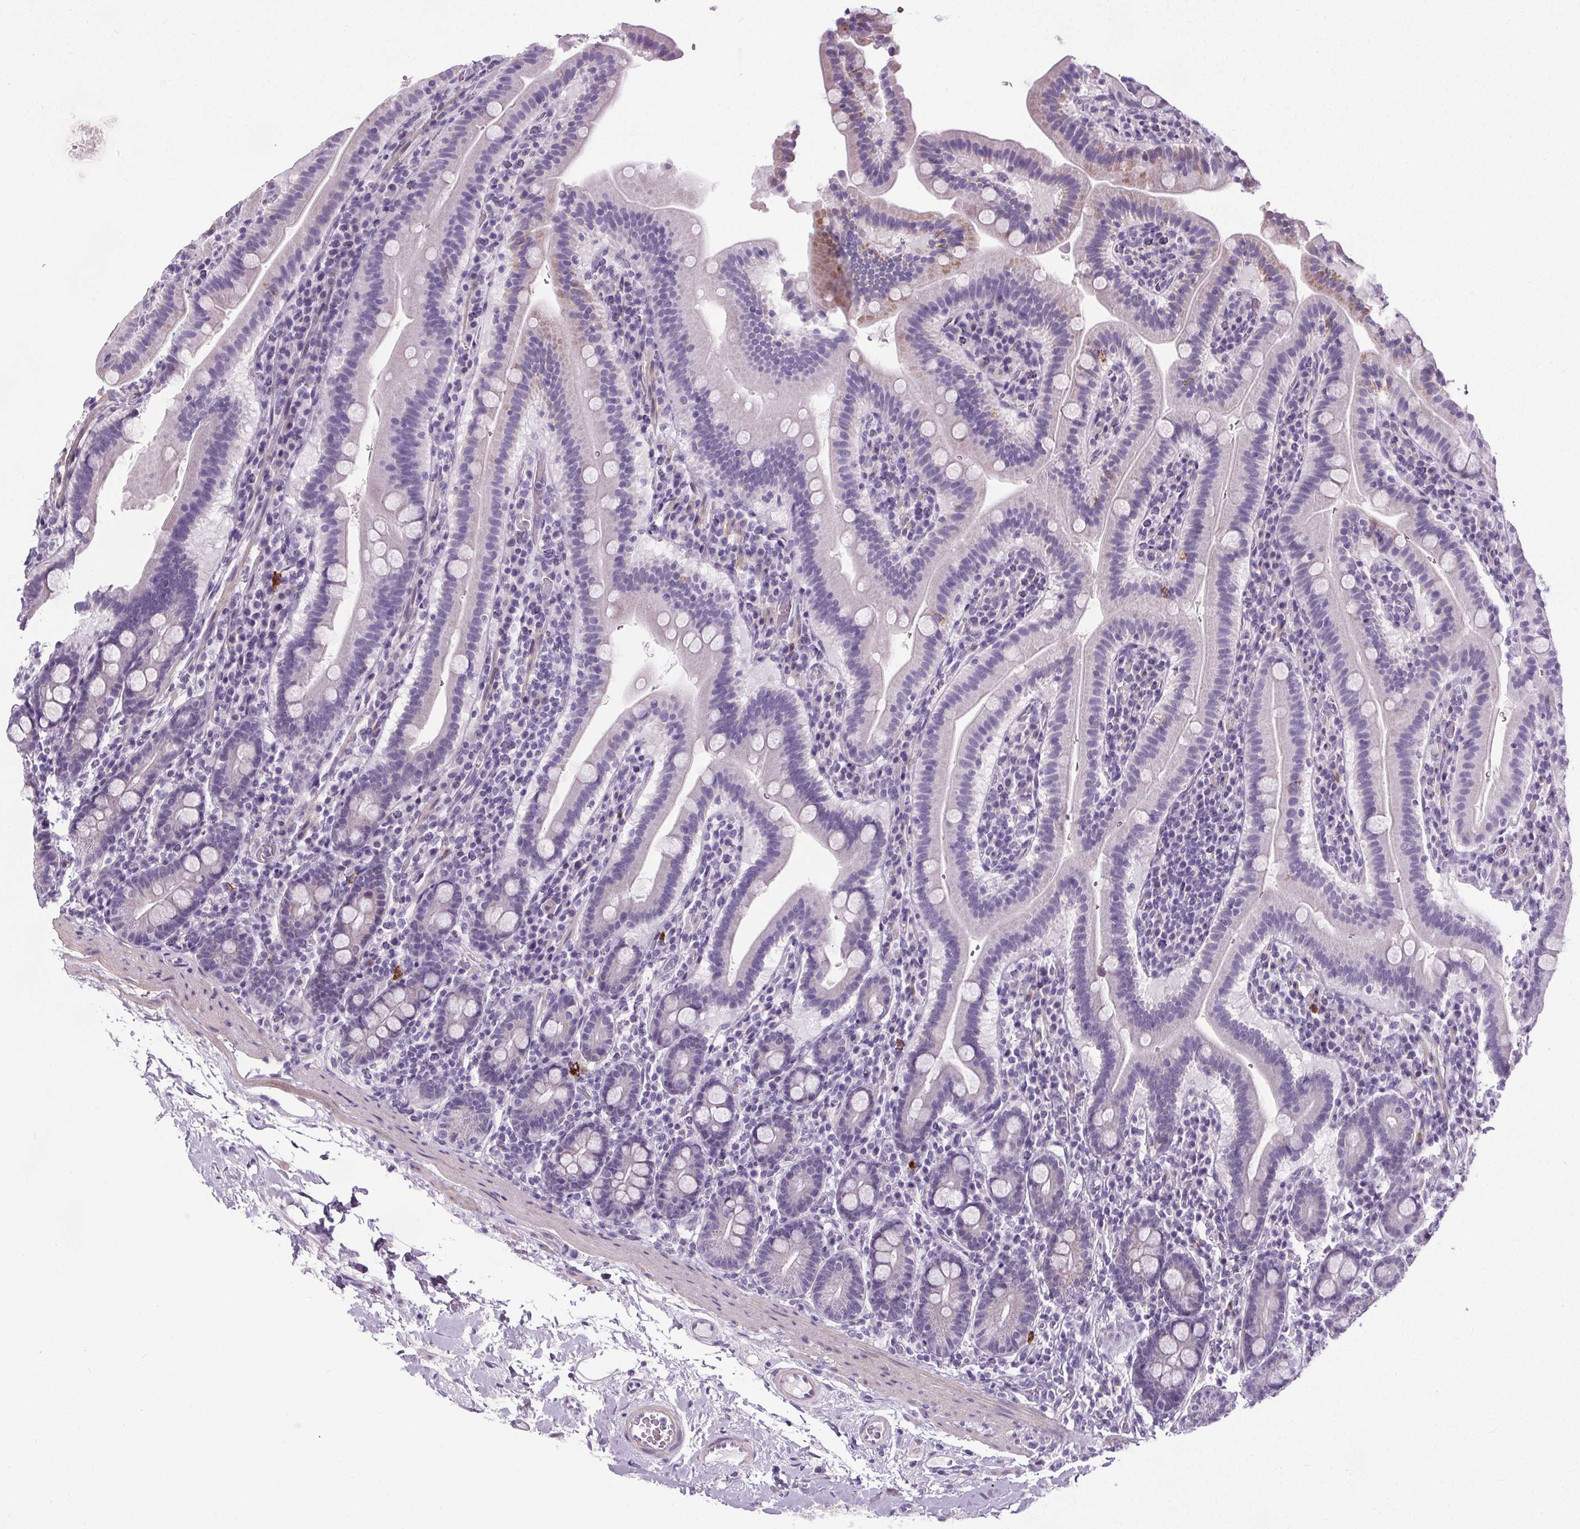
{"staining": {"intensity": "moderate", "quantity": "25%-75%", "location": "cytoplasmic/membranous"}, "tissue": "small intestine", "cell_type": "Glandular cells", "image_type": "normal", "snomed": [{"axis": "morphology", "description": "Normal tissue, NOS"}, {"axis": "topography", "description": "Small intestine"}], "caption": "This histopathology image displays normal small intestine stained with IHC to label a protein in brown. The cytoplasmic/membranous of glandular cells show moderate positivity for the protein. Nuclei are counter-stained blue.", "gene": "ELAVL2", "patient": {"sex": "male", "age": 26}}